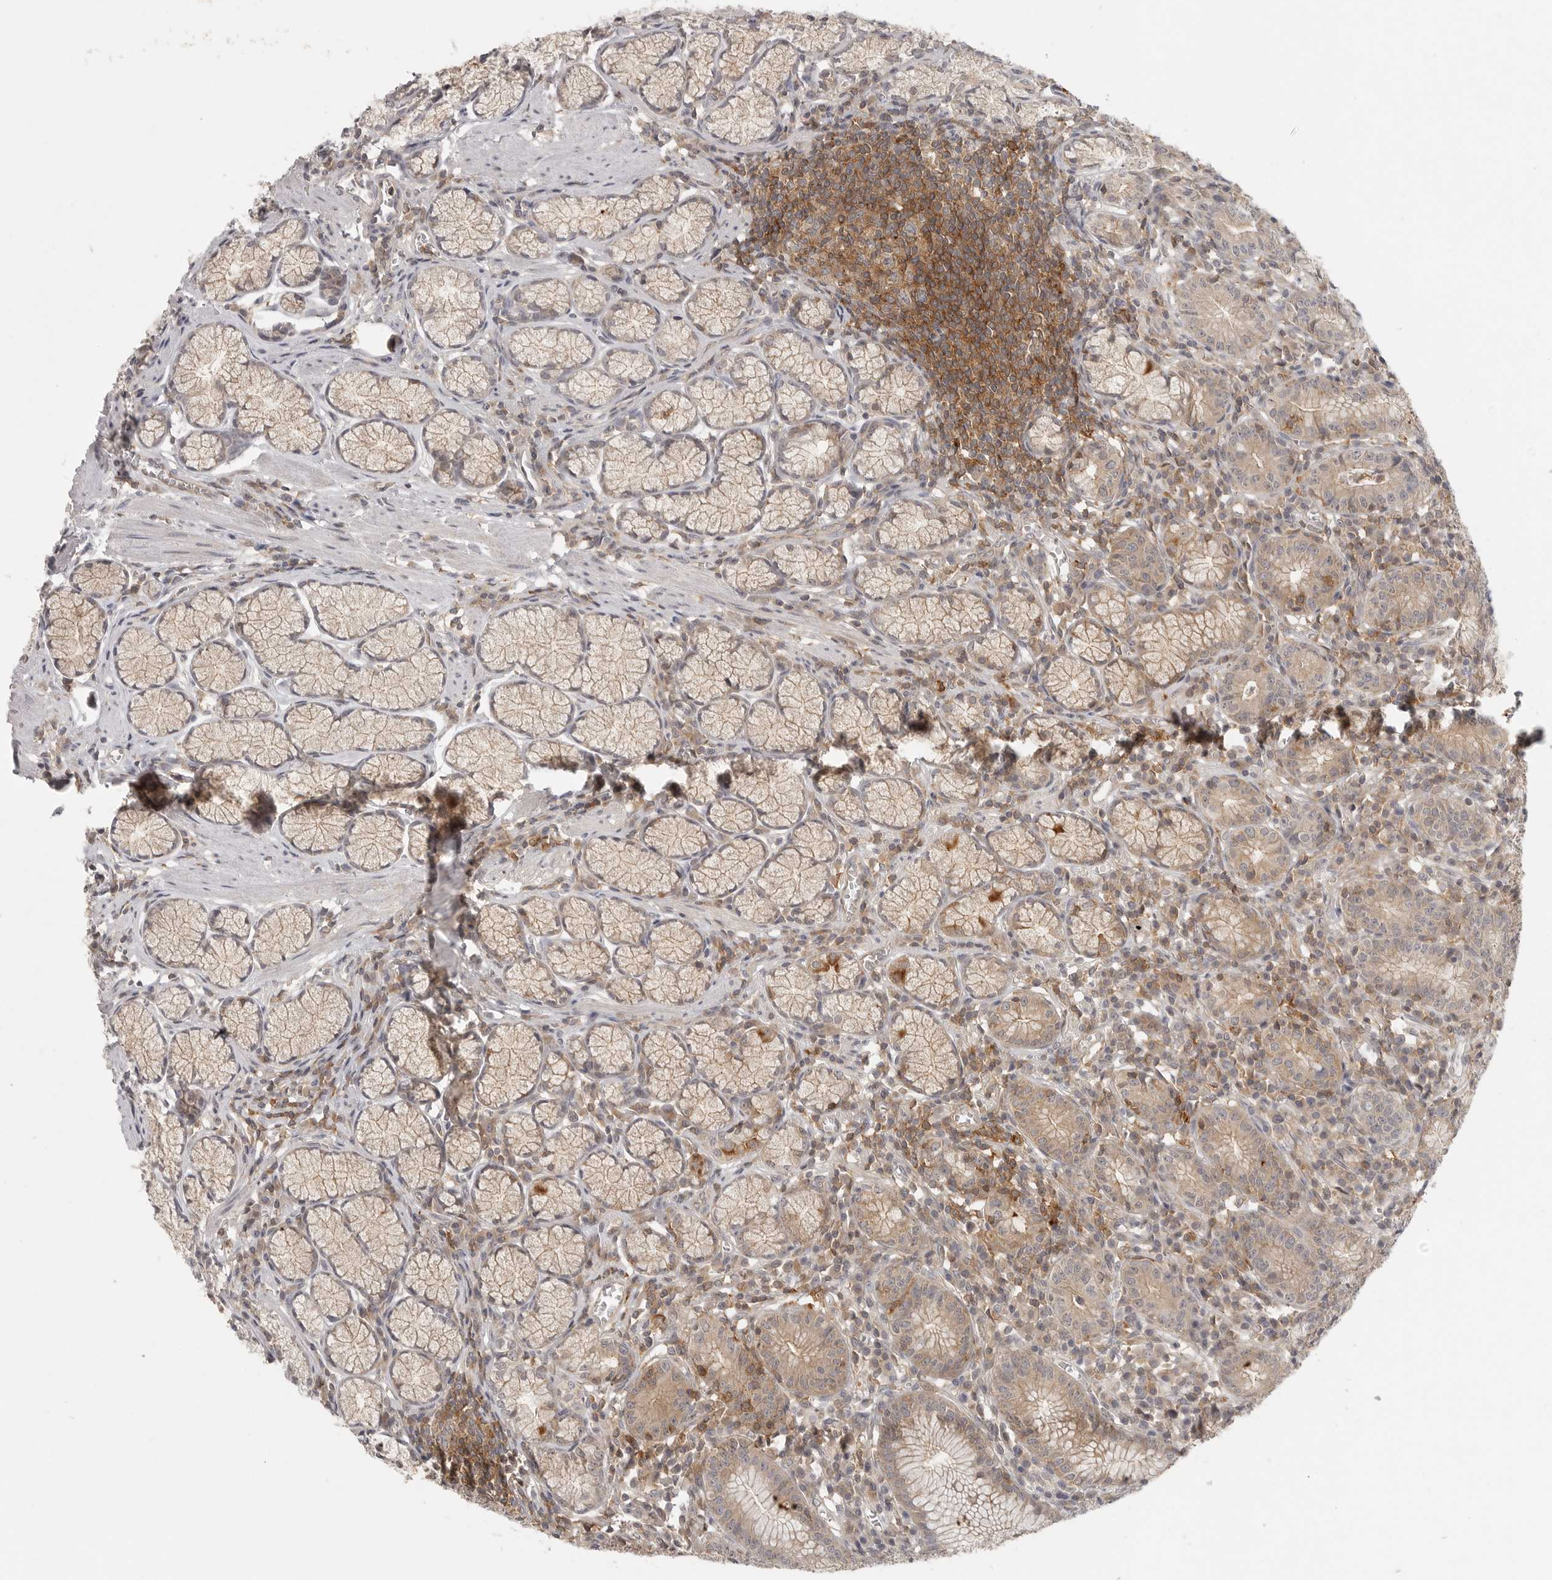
{"staining": {"intensity": "moderate", "quantity": "25%-75%", "location": "cytoplasmic/membranous"}, "tissue": "stomach", "cell_type": "Glandular cells", "image_type": "normal", "snomed": [{"axis": "morphology", "description": "Normal tissue, NOS"}, {"axis": "topography", "description": "Stomach"}], "caption": "Approximately 25%-75% of glandular cells in benign stomach demonstrate moderate cytoplasmic/membranous protein expression as visualized by brown immunohistochemical staining.", "gene": "DBNL", "patient": {"sex": "male", "age": 55}}